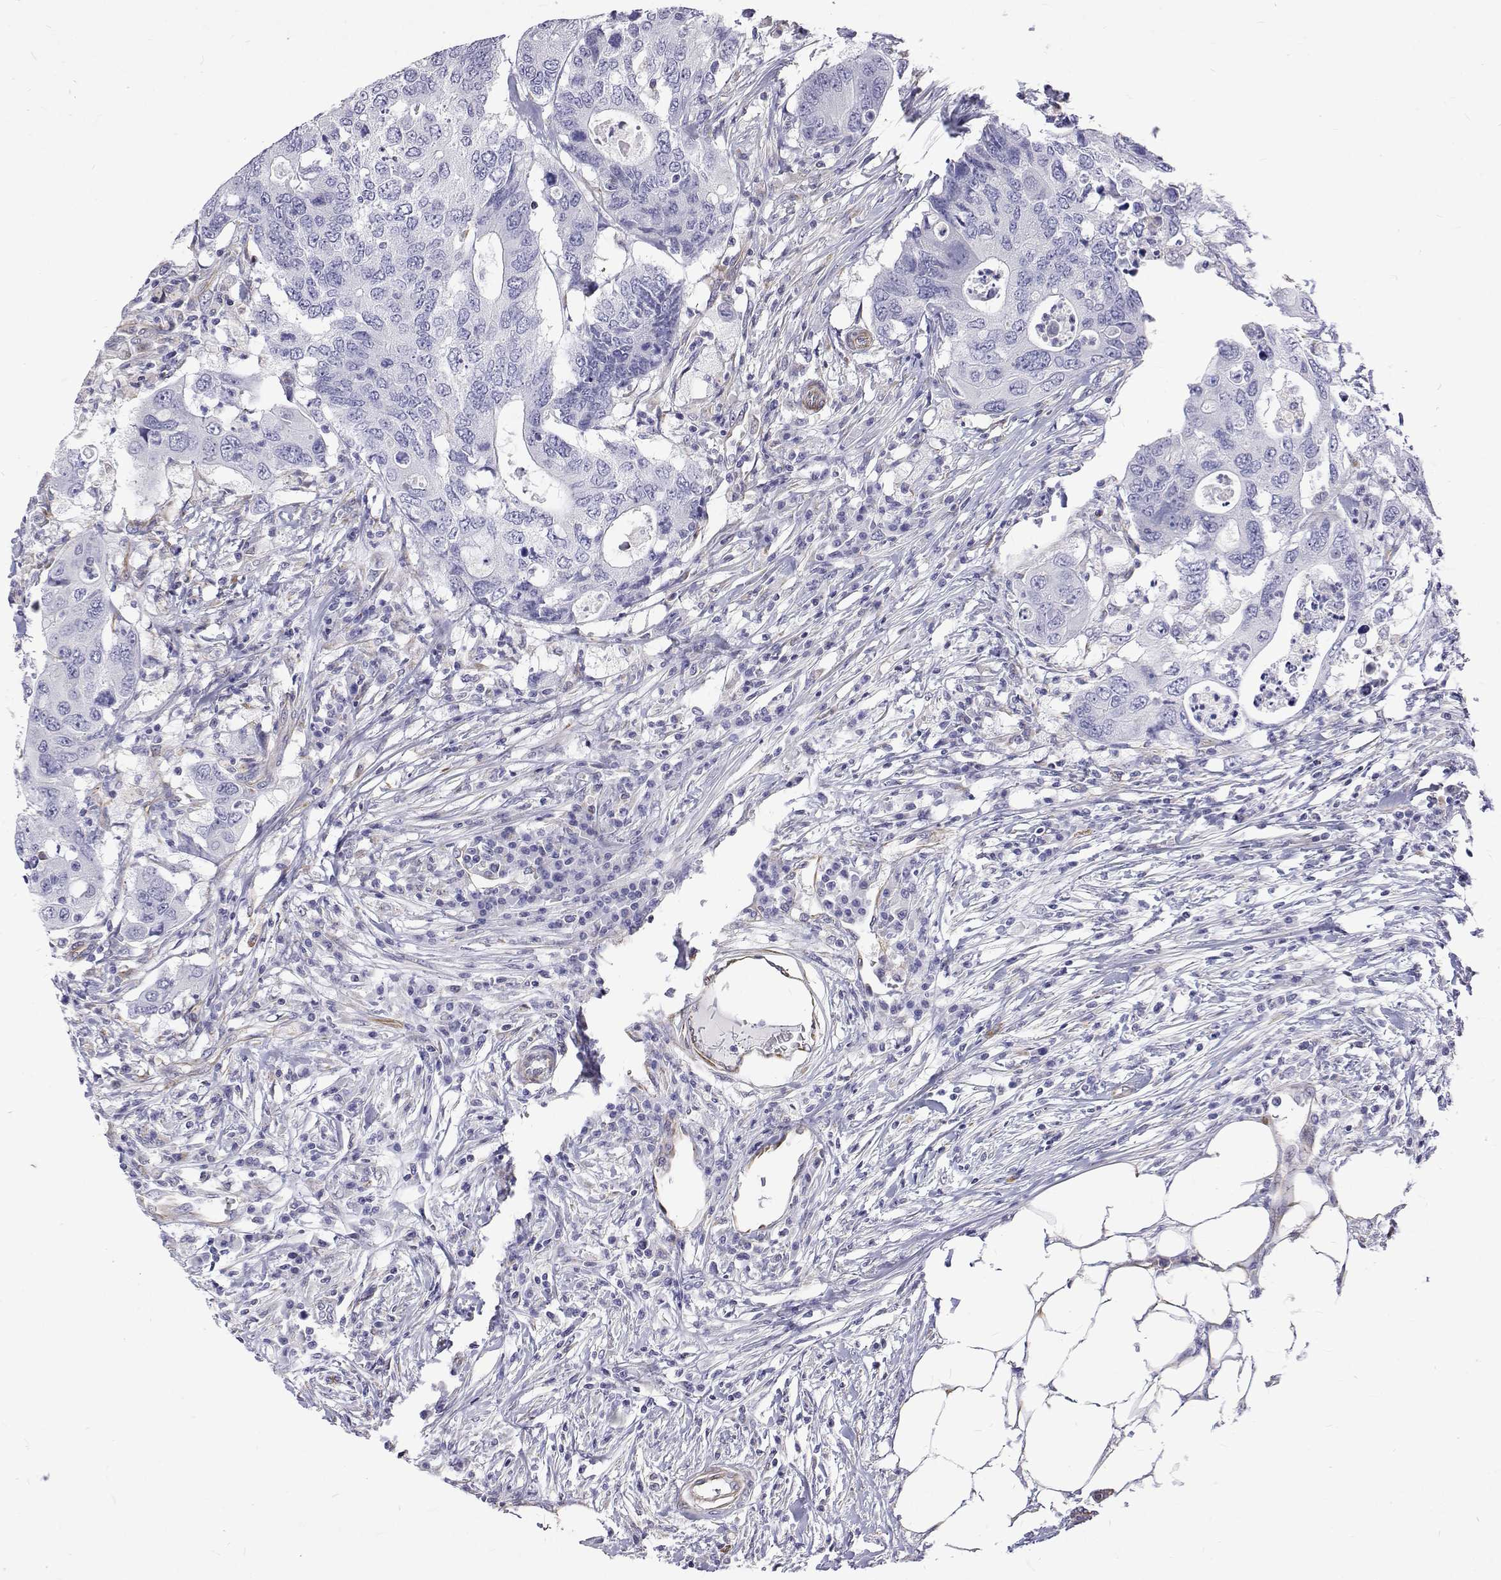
{"staining": {"intensity": "negative", "quantity": "none", "location": "none"}, "tissue": "colorectal cancer", "cell_type": "Tumor cells", "image_type": "cancer", "snomed": [{"axis": "morphology", "description": "Adenocarcinoma, NOS"}, {"axis": "topography", "description": "Colon"}], "caption": "Tumor cells are negative for brown protein staining in colorectal adenocarcinoma.", "gene": "OPRPN", "patient": {"sex": "male", "age": 71}}